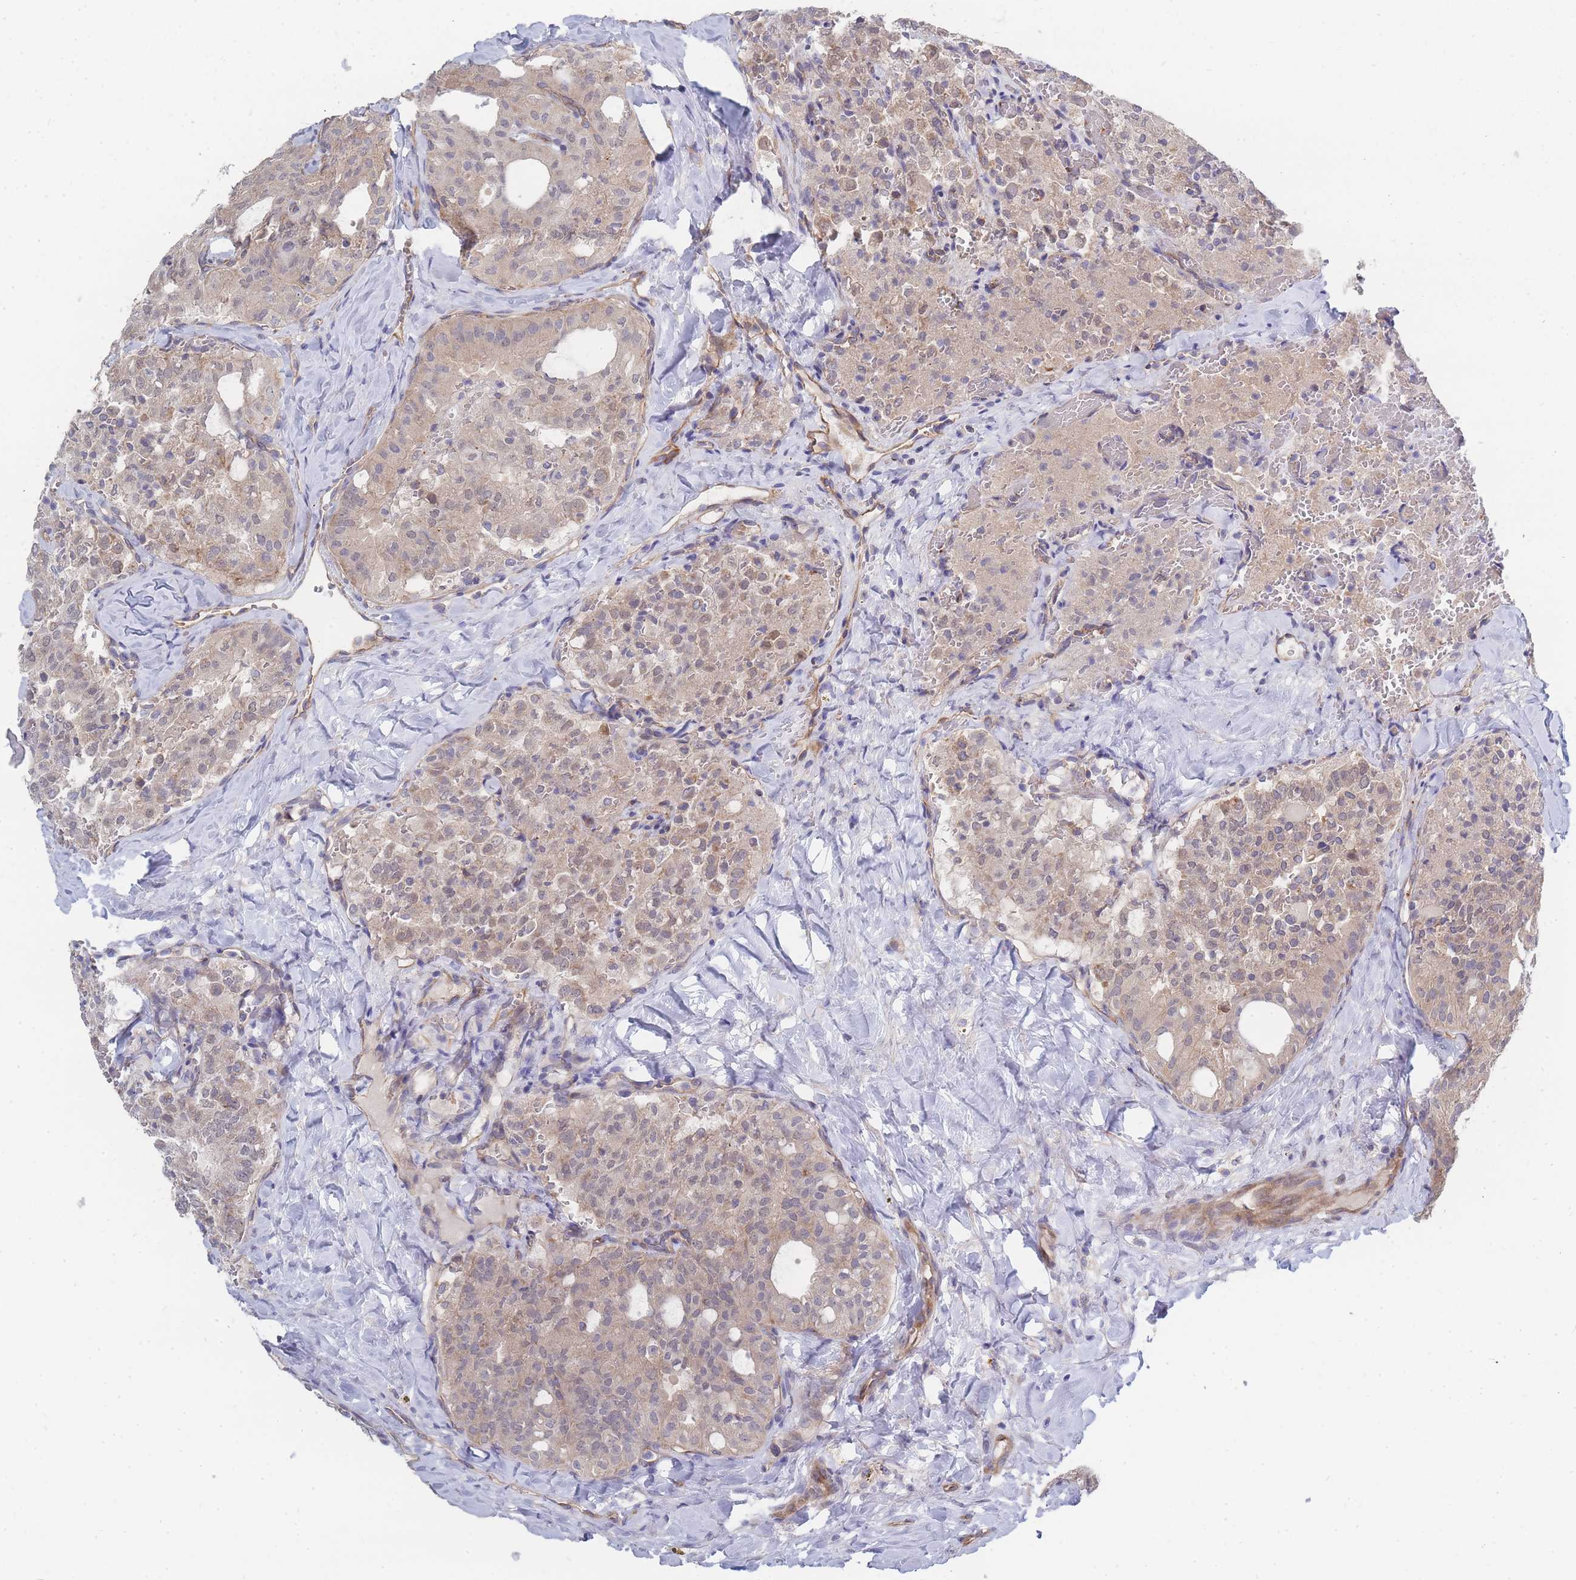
{"staining": {"intensity": "weak", "quantity": ">75%", "location": "cytoplasmic/membranous,nuclear"}, "tissue": "thyroid cancer", "cell_type": "Tumor cells", "image_type": "cancer", "snomed": [{"axis": "morphology", "description": "Follicular adenoma carcinoma, NOS"}, {"axis": "topography", "description": "Thyroid gland"}], "caption": "About >75% of tumor cells in human follicular adenoma carcinoma (thyroid) demonstrate weak cytoplasmic/membranous and nuclear protein staining as visualized by brown immunohistochemical staining.", "gene": "NUB1", "patient": {"sex": "male", "age": 75}}